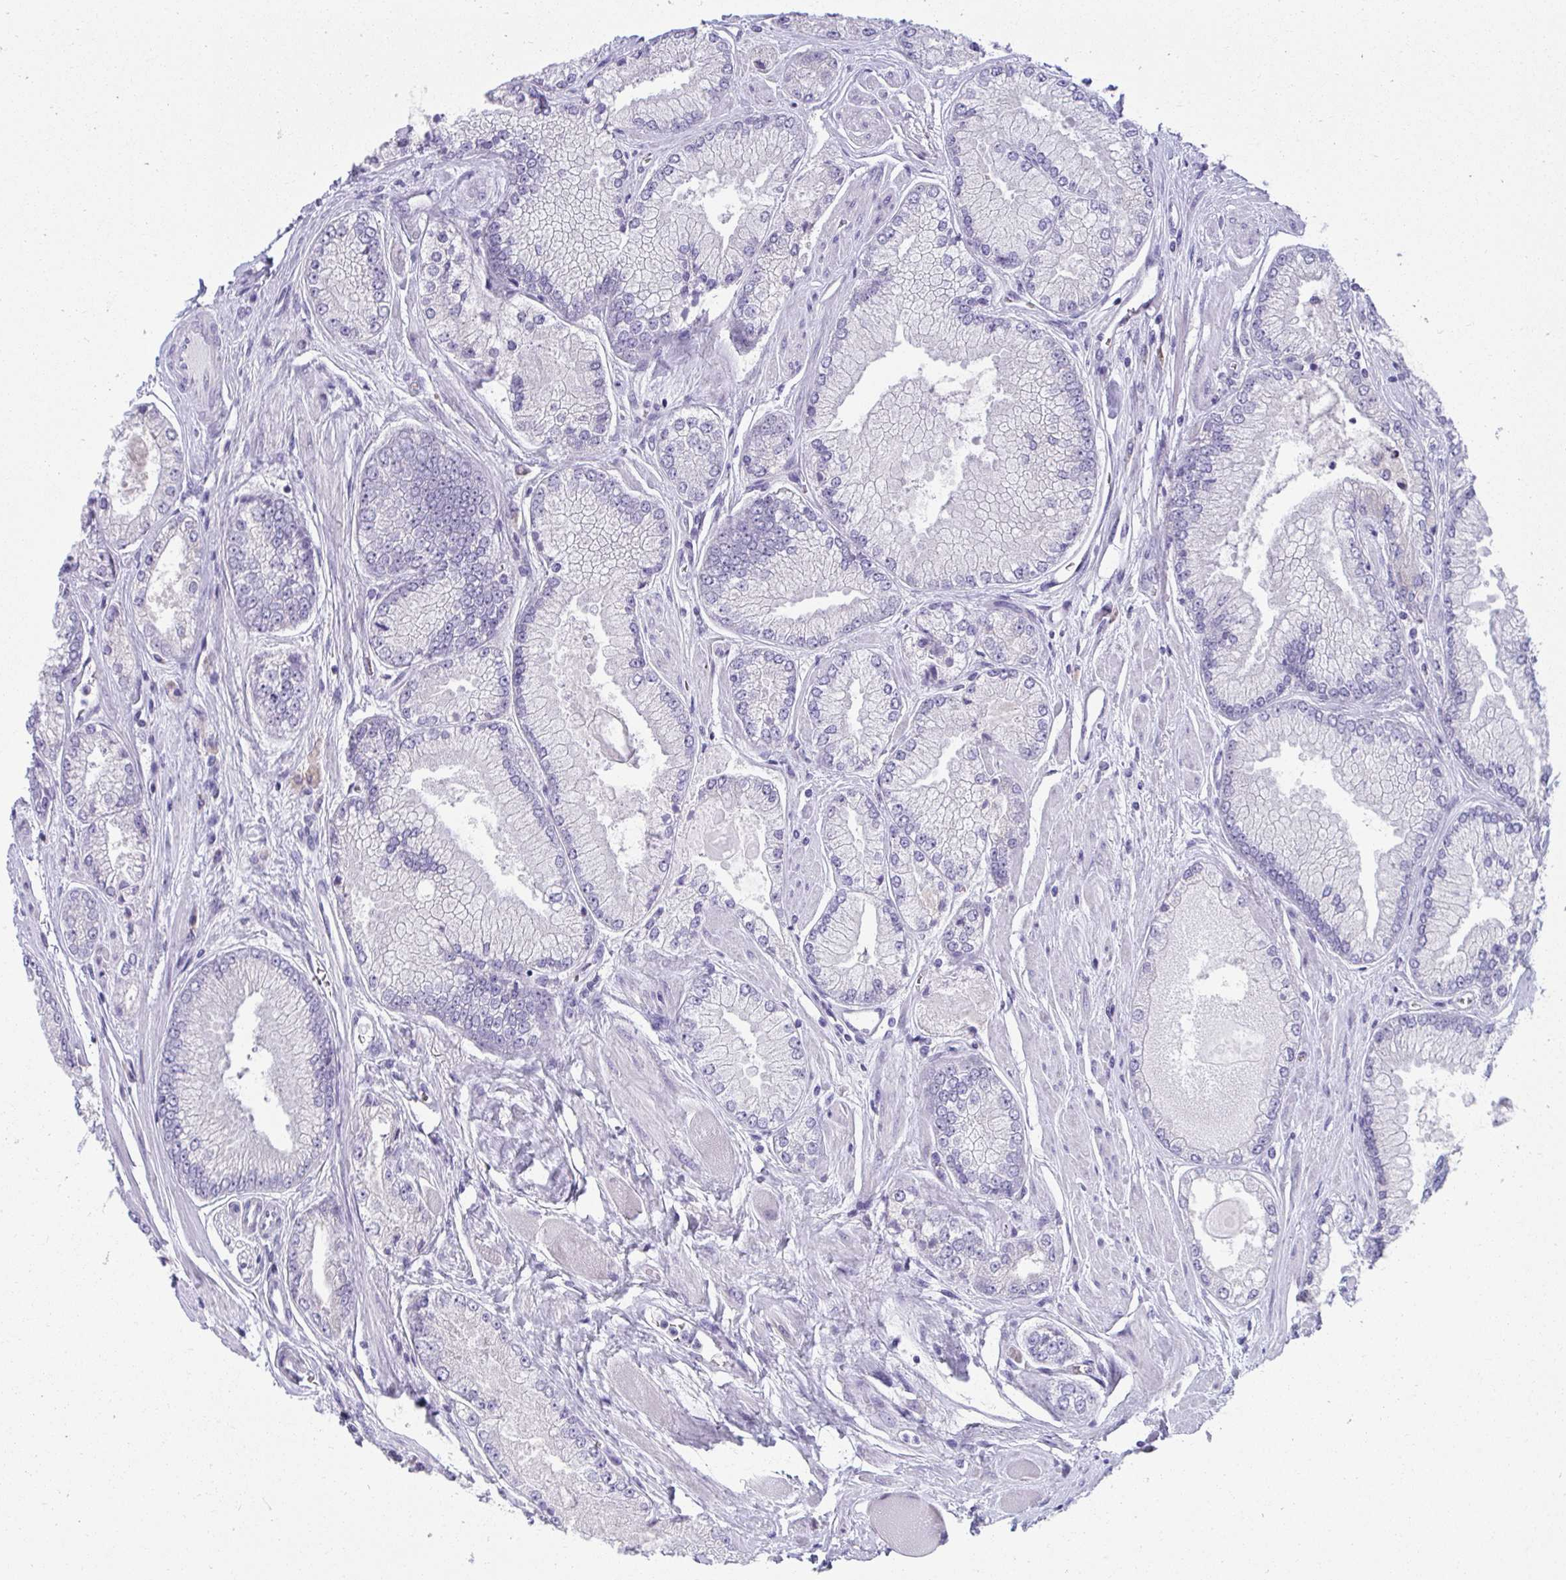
{"staining": {"intensity": "negative", "quantity": "none", "location": "none"}, "tissue": "prostate cancer", "cell_type": "Tumor cells", "image_type": "cancer", "snomed": [{"axis": "morphology", "description": "Adenocarcinoma, Low grade"}, {"axis": "topography", "description": "Prostate"}], "caption": "This is an IHC photomicrograph of human low-grade adenocarcinoma (prostate). There is no expression in tumor cells.", "gene": "FASLG", "patient": {"sex": "male", "age": 67}}